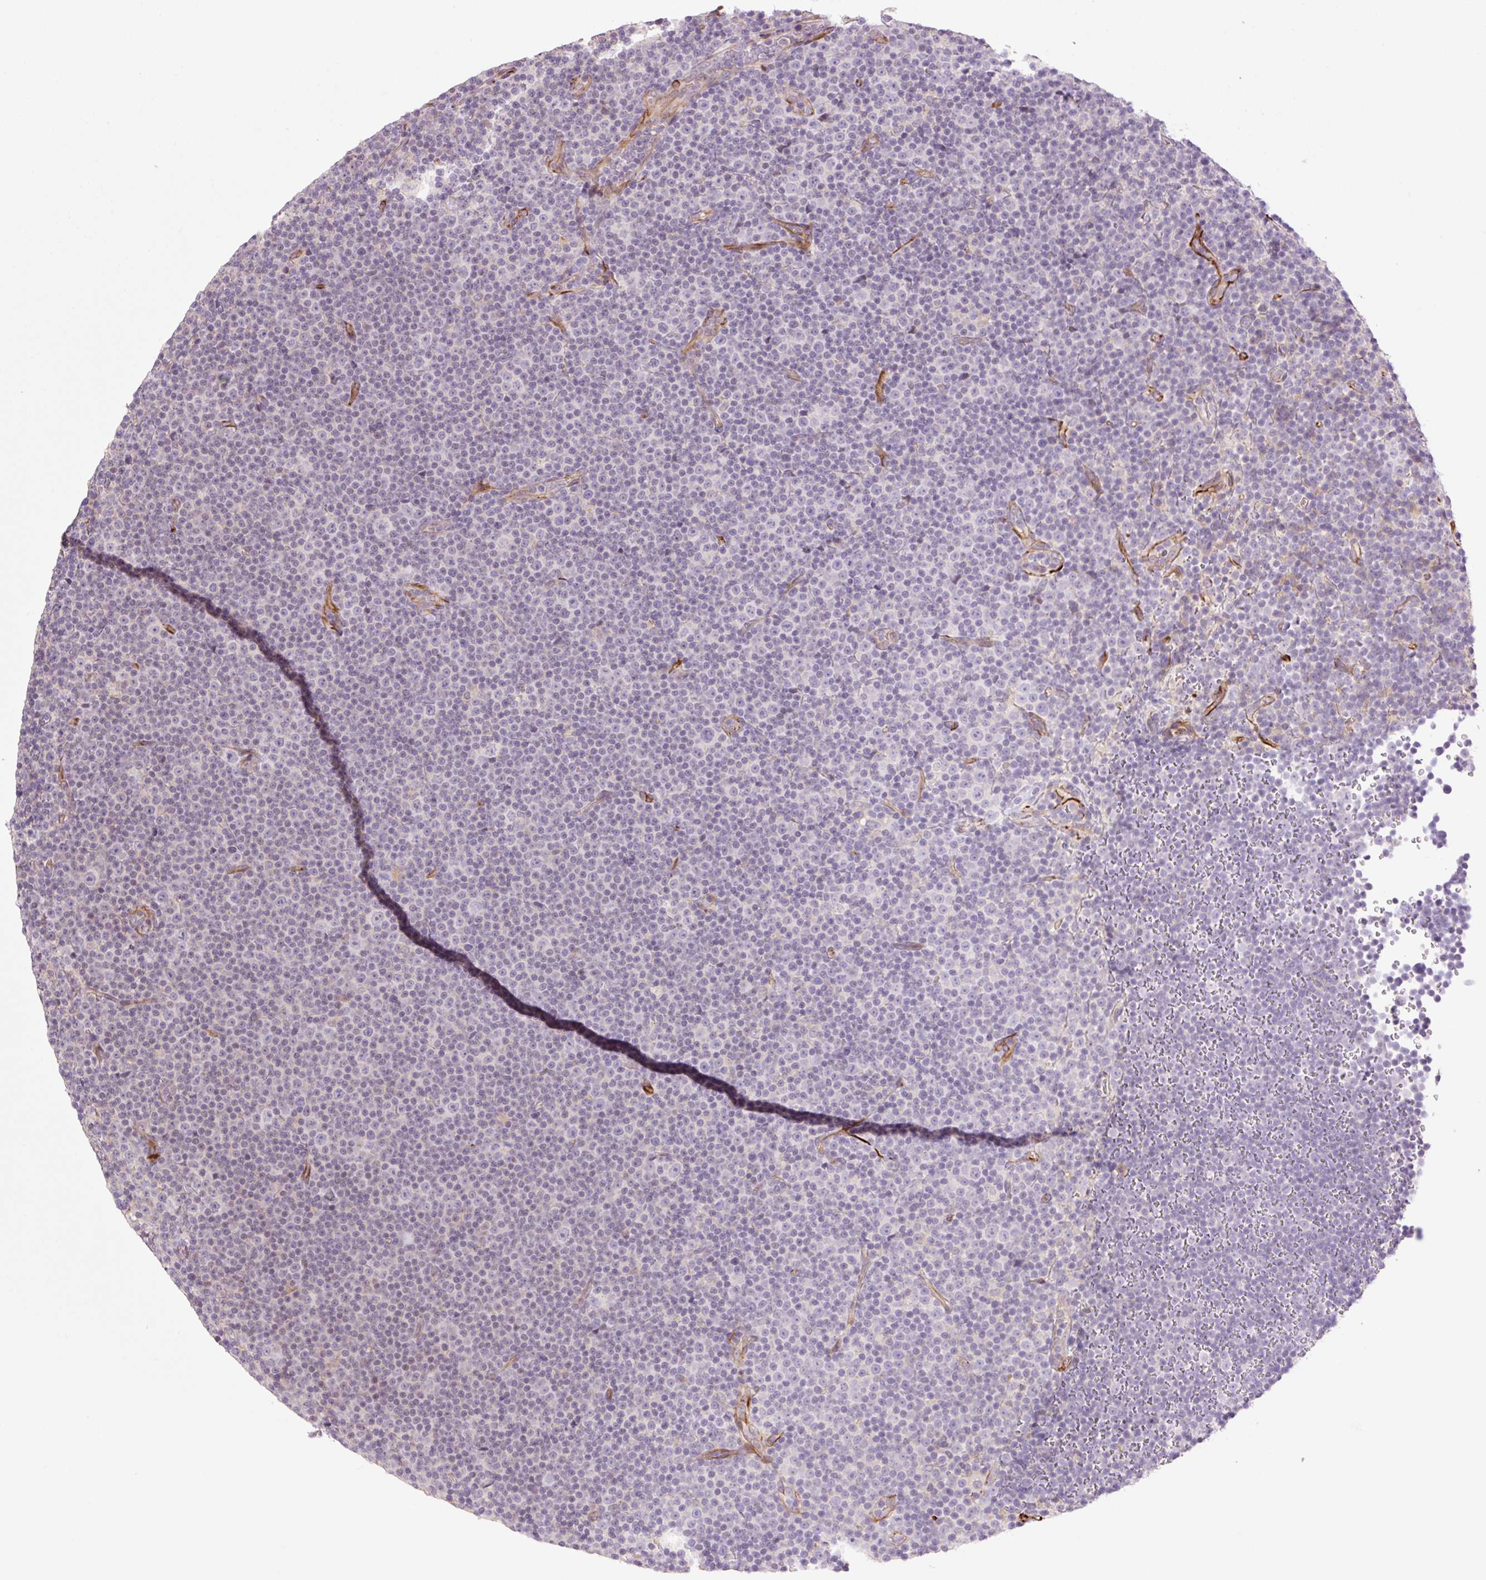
{"staining": {"intensity": "negative", "quantity": "none", "location": "none"}, "tissue": "lymphoma", "cell_type": "Tumor cells", "image_type": "cancer", "snomed": [{"axis": "morphology", "description": "Malignant lymphoma, non-Hodgkin's type, Low grade"}, {"axis": "topography", "description": "Lymph node"}], "caption": "Malignant lymphoma, non-Hodgkin's type (low-grade) stained for a protein using immunohistochemistry exhibits no staining tumor cells.", "gene": "ZFYVE21", "patient": {"sex": "female", "age": 67}}